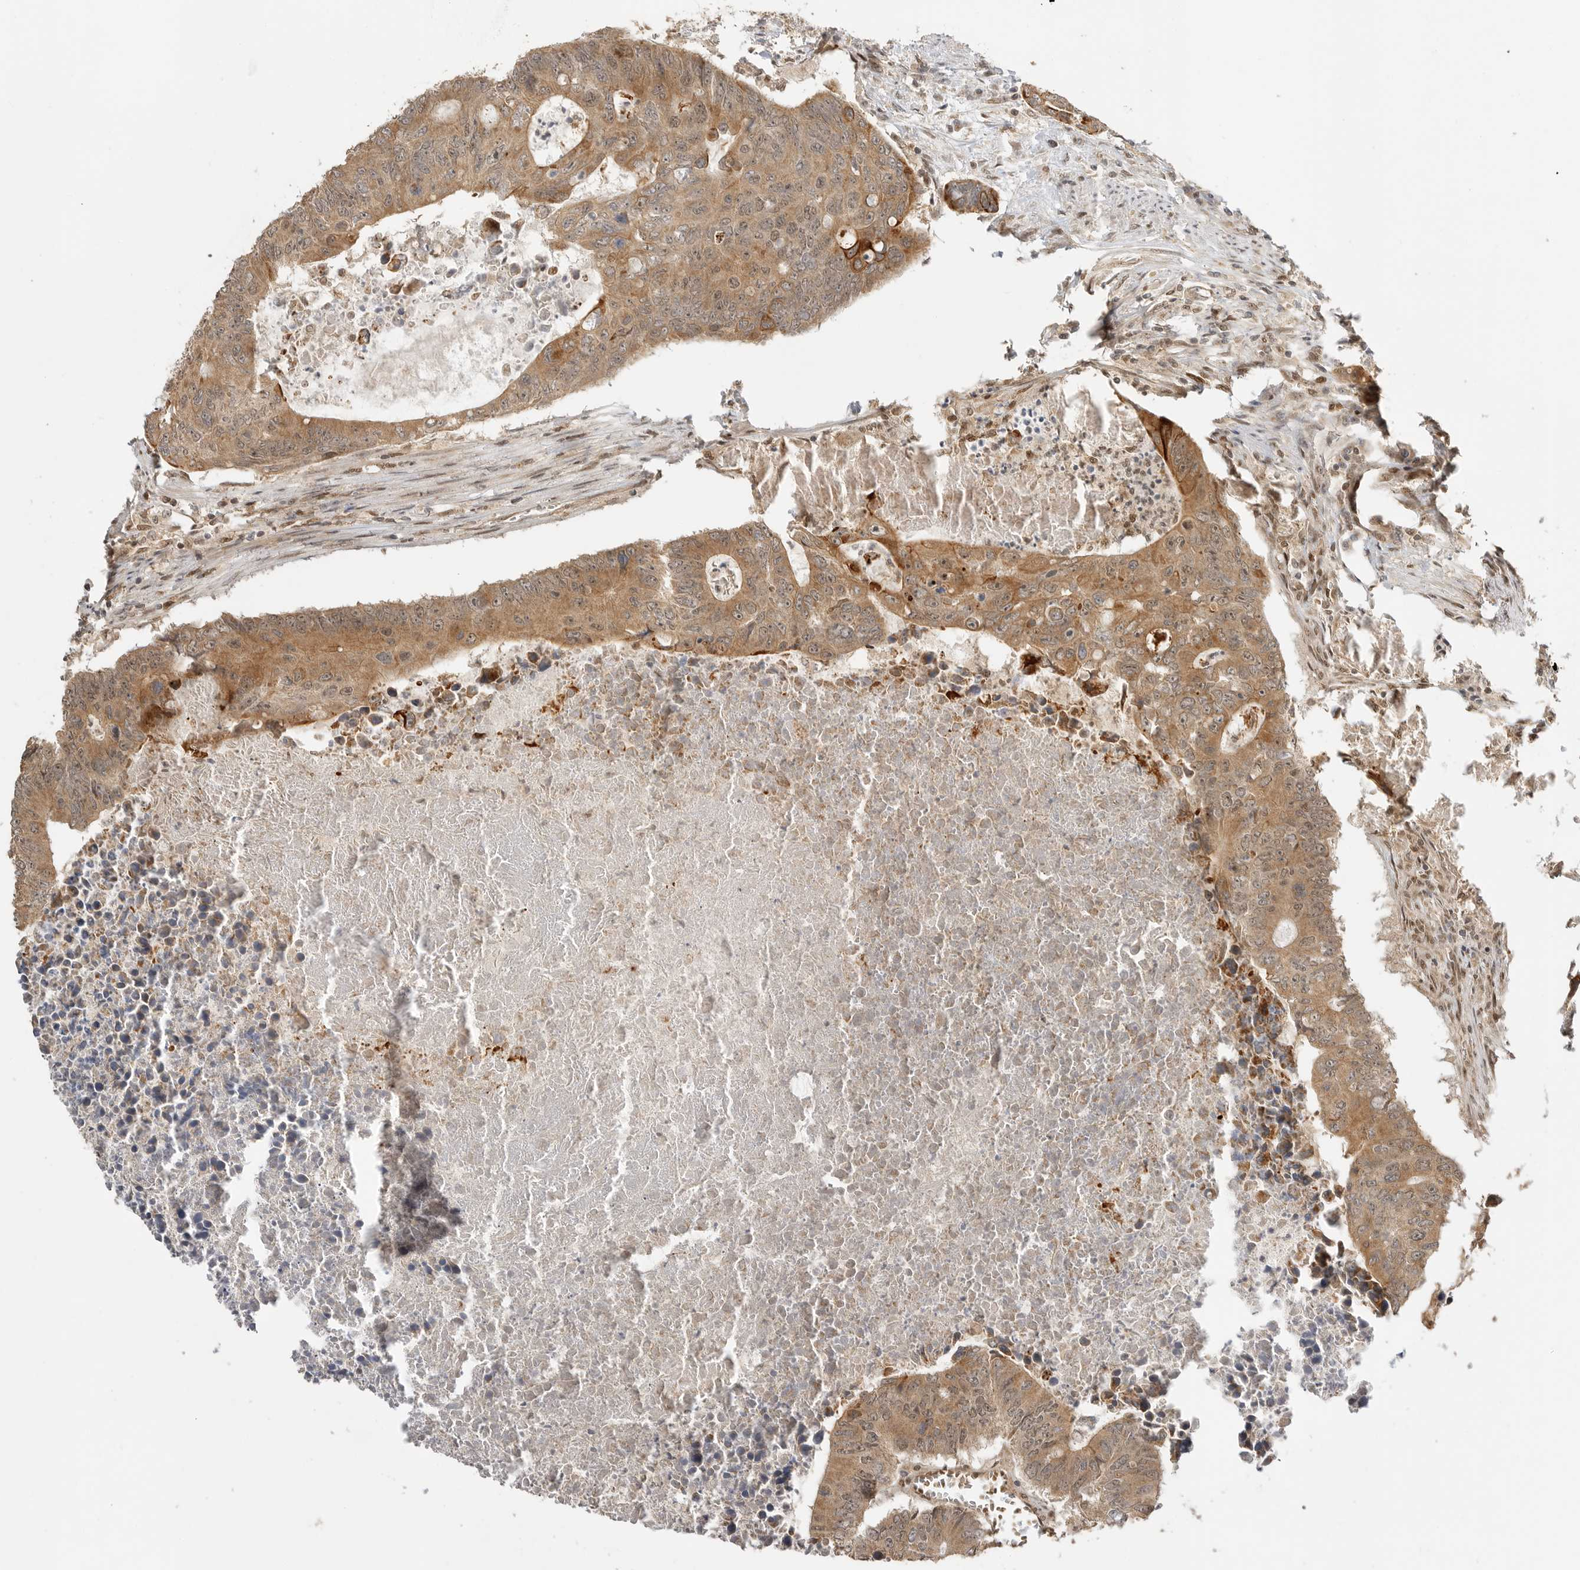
{"staining": {"intensity": "moderate", "quantity": ">75%", "location": "cytoplasmic/membranous,nuclear"}, "tissue": "colorectal cancer", "cell_type": "Tumor cells", "image_type": "cancer", "snomed": [{"axis": "morphology", "description": "Adenocarcinoma, NOS"}, {"axis": "topography", "description": "Colon"}], "caption": "Colorectal cancer tissue reveals moderate cytoplasmic/membranous and nuclear expression in approximately >75% of tumor cells", "gene": "ALKAL1", "patient": {"sex": "male", "age": 87}}